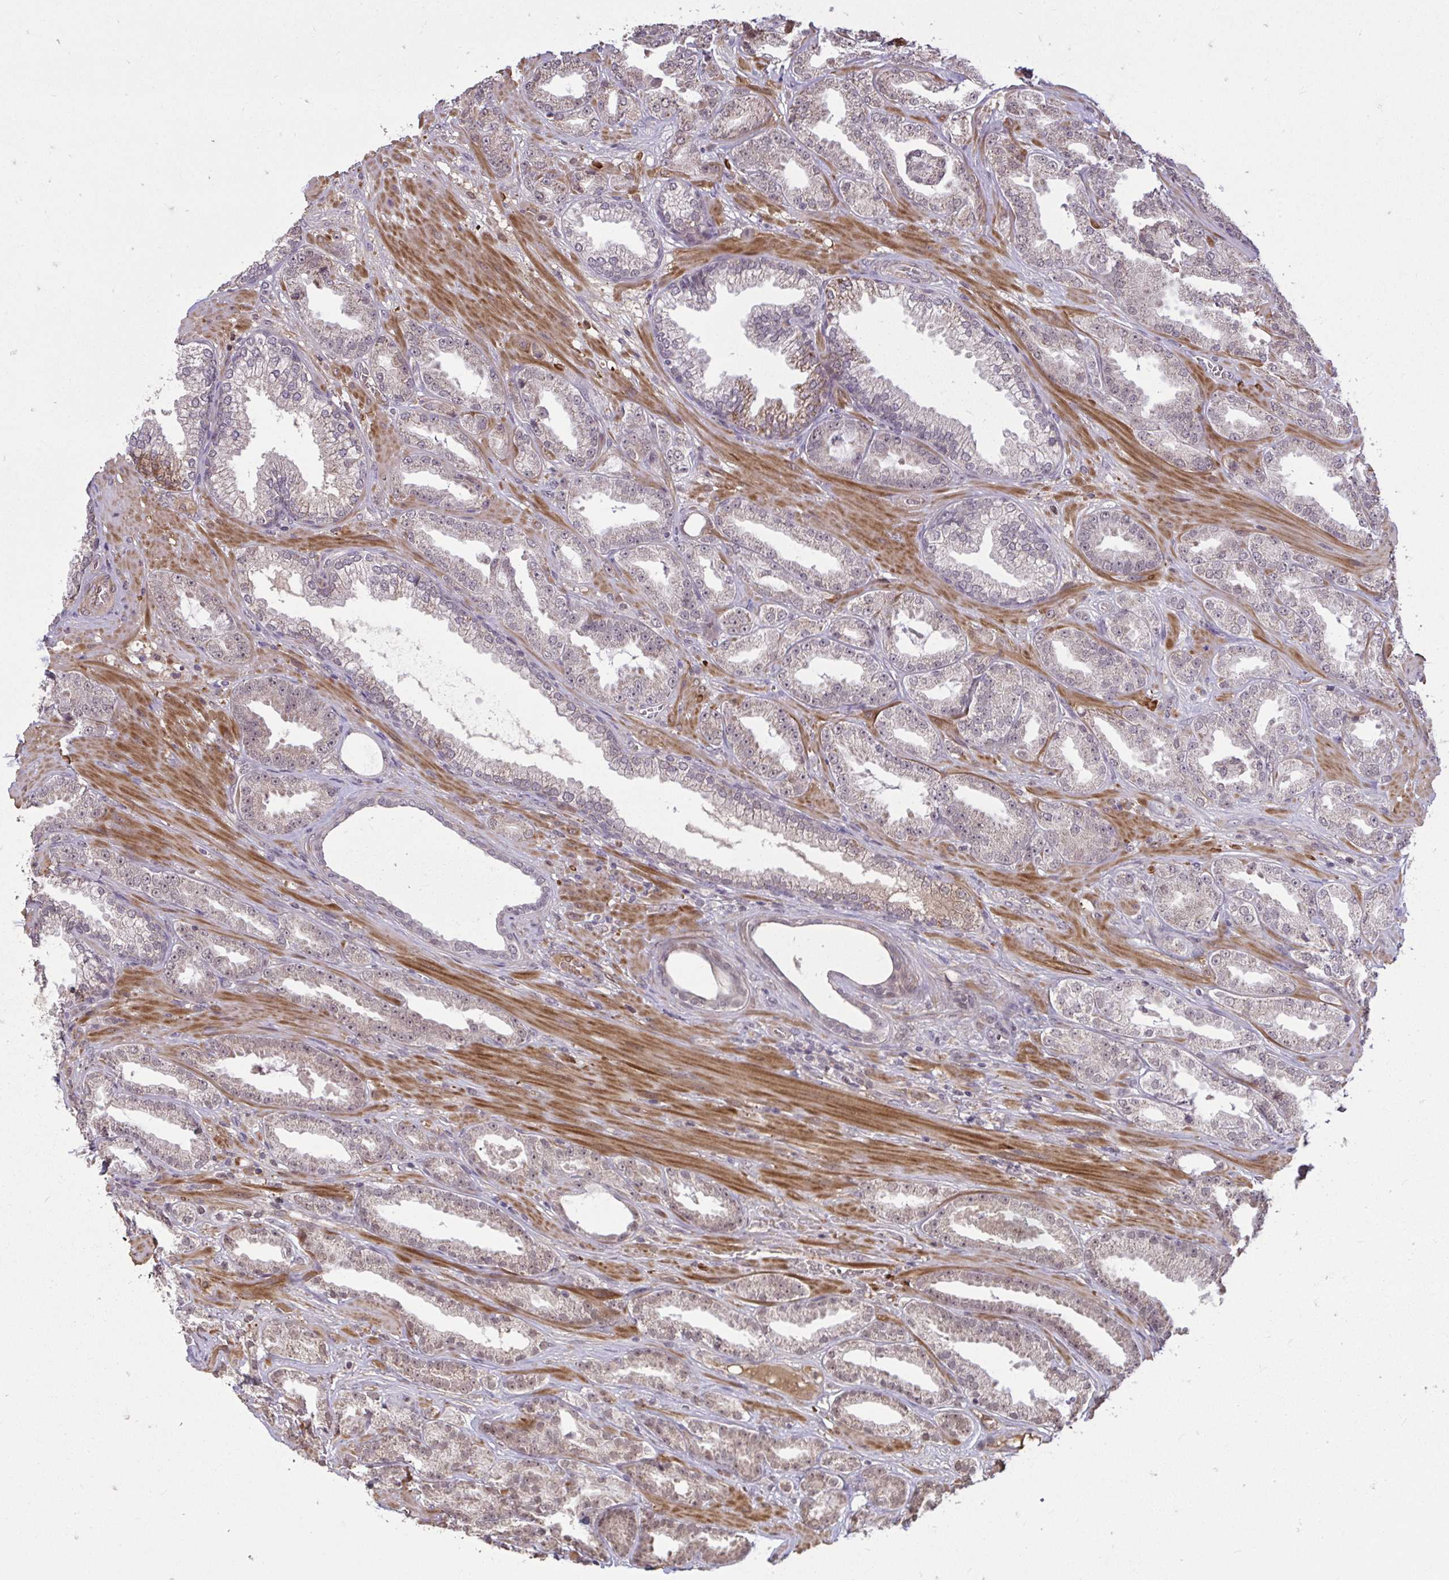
{"staining": {"intensity": "moderate", "quantity": "25%-75%", "location": "cytoplasmic/membranous,nuclear"}, "tissue": "prostate cancer", "cell_type": "Tumor cells", "image_type": "cancer", "snomed": [{"axis": "morphology", "description": "Adenocarcinoma, Low grade"}, {"axis": "topography", "description": "Prostate"}], "caption": "This image exhibits low-grade adenocarcinoma (prostate) stained with IHC to label a protein in brown. The cytoplasmic/membranous and nuclear of tumor cells show moderate positivity for the protein. Nuclei are counter-stained blue.", "gene": "ZSCAN9", "patient": {"sex": "male", "age": 61}}